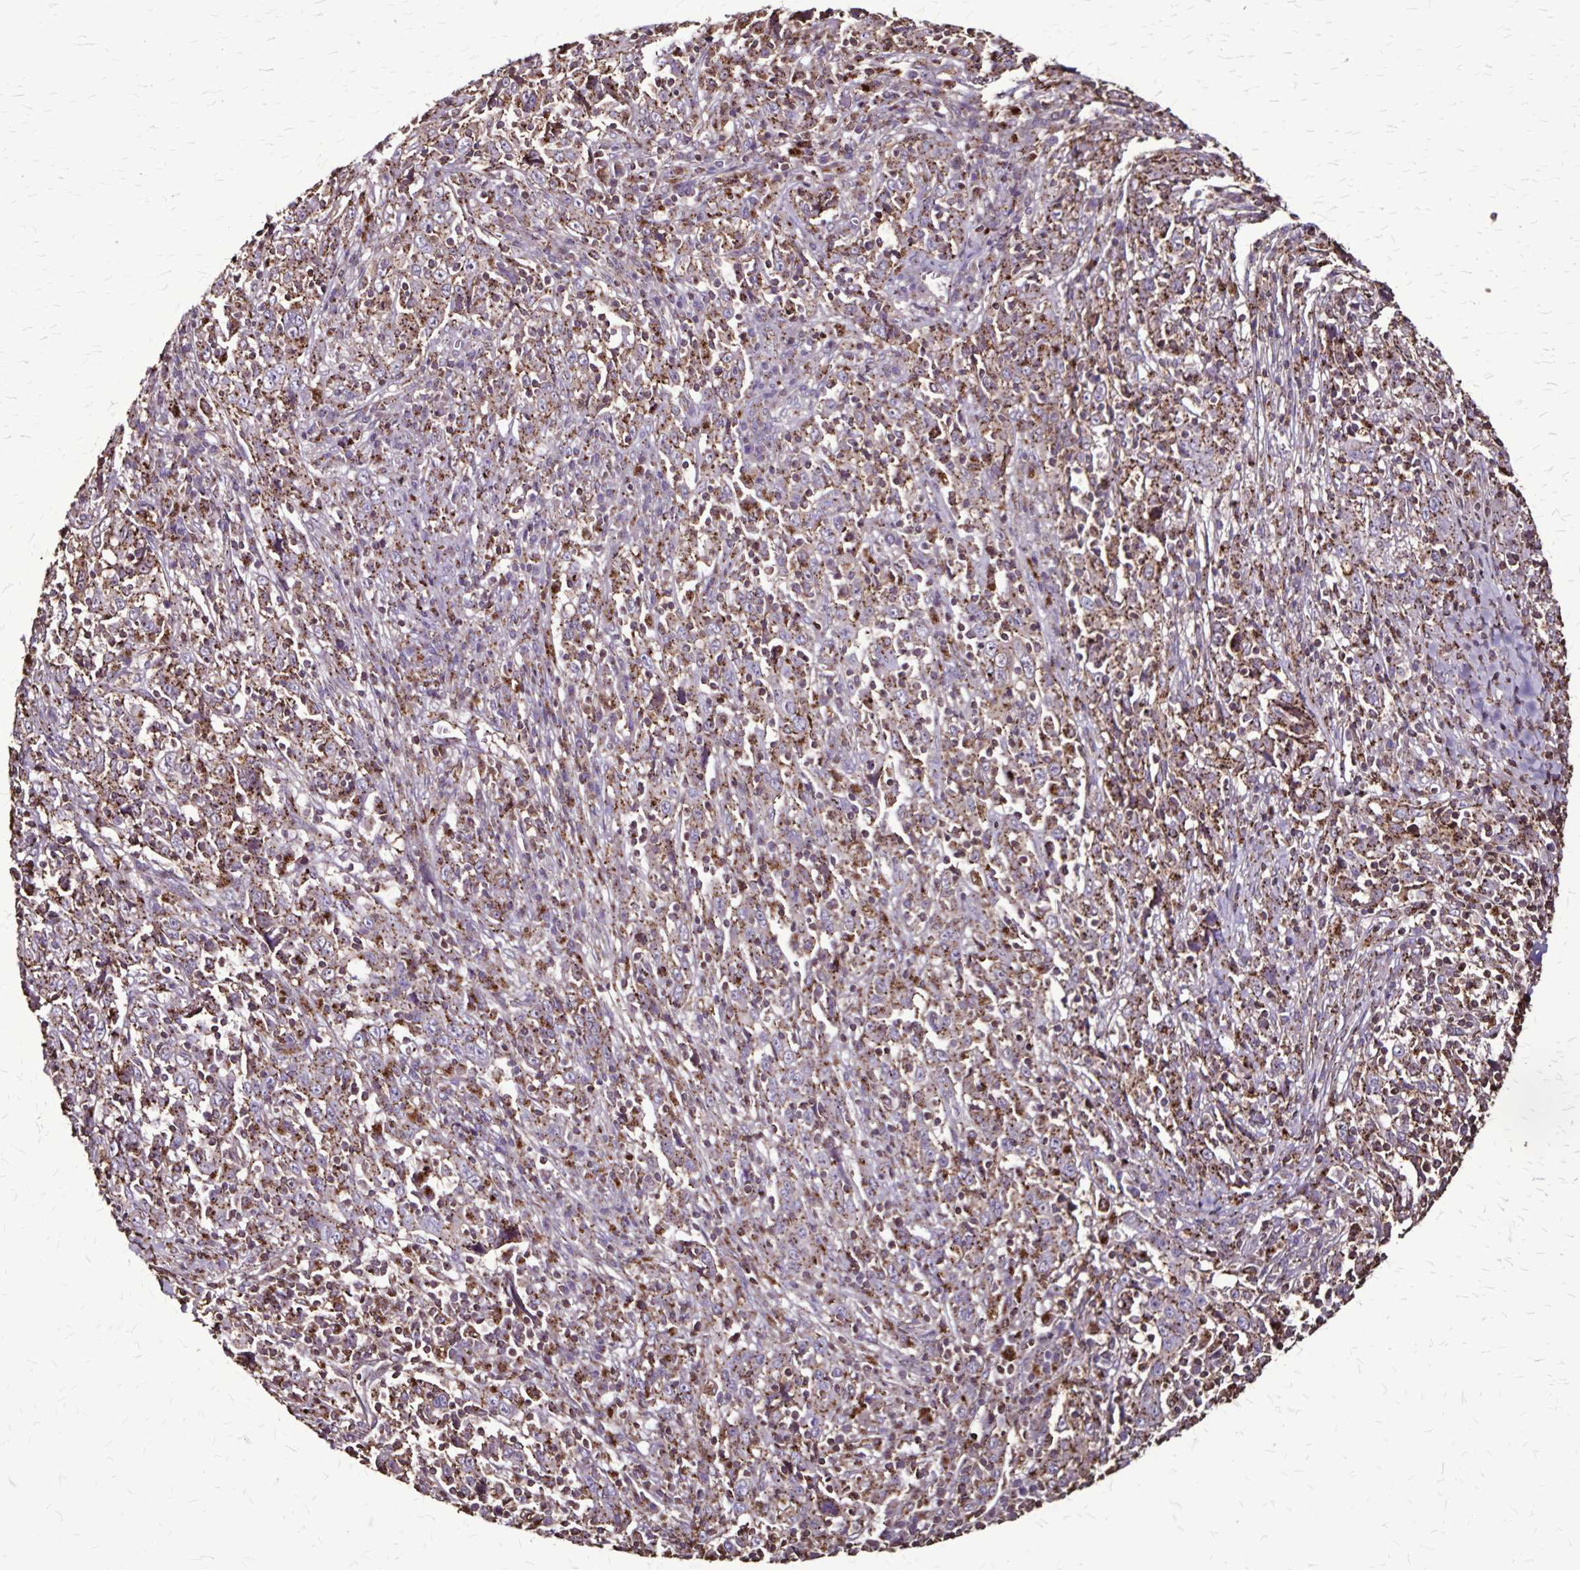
{"staining": {"intensity": "moderate", "quantity": ">75%", "location": "cytoplasmic/membranous"}, "tissue": "cervical cancer", "cell_type": "Tumor cells", "image_type": "cancer", "snomed": [{"axis": "morphology", "description": "Squamous cell carcinoma, NOS"}, {"axis": "topography", "description": "Cervix"}], "caption": "Immunohistochemistry (IHC) image of human cervical squamous cell carcinoma stained for a protein (brown), which shows medium levels of moderate cytoplasmic/membranous positivity in about >75% of tumor cells.", "gene": "CHMP1B", "patient": {"sex": "female", "age": 46}}